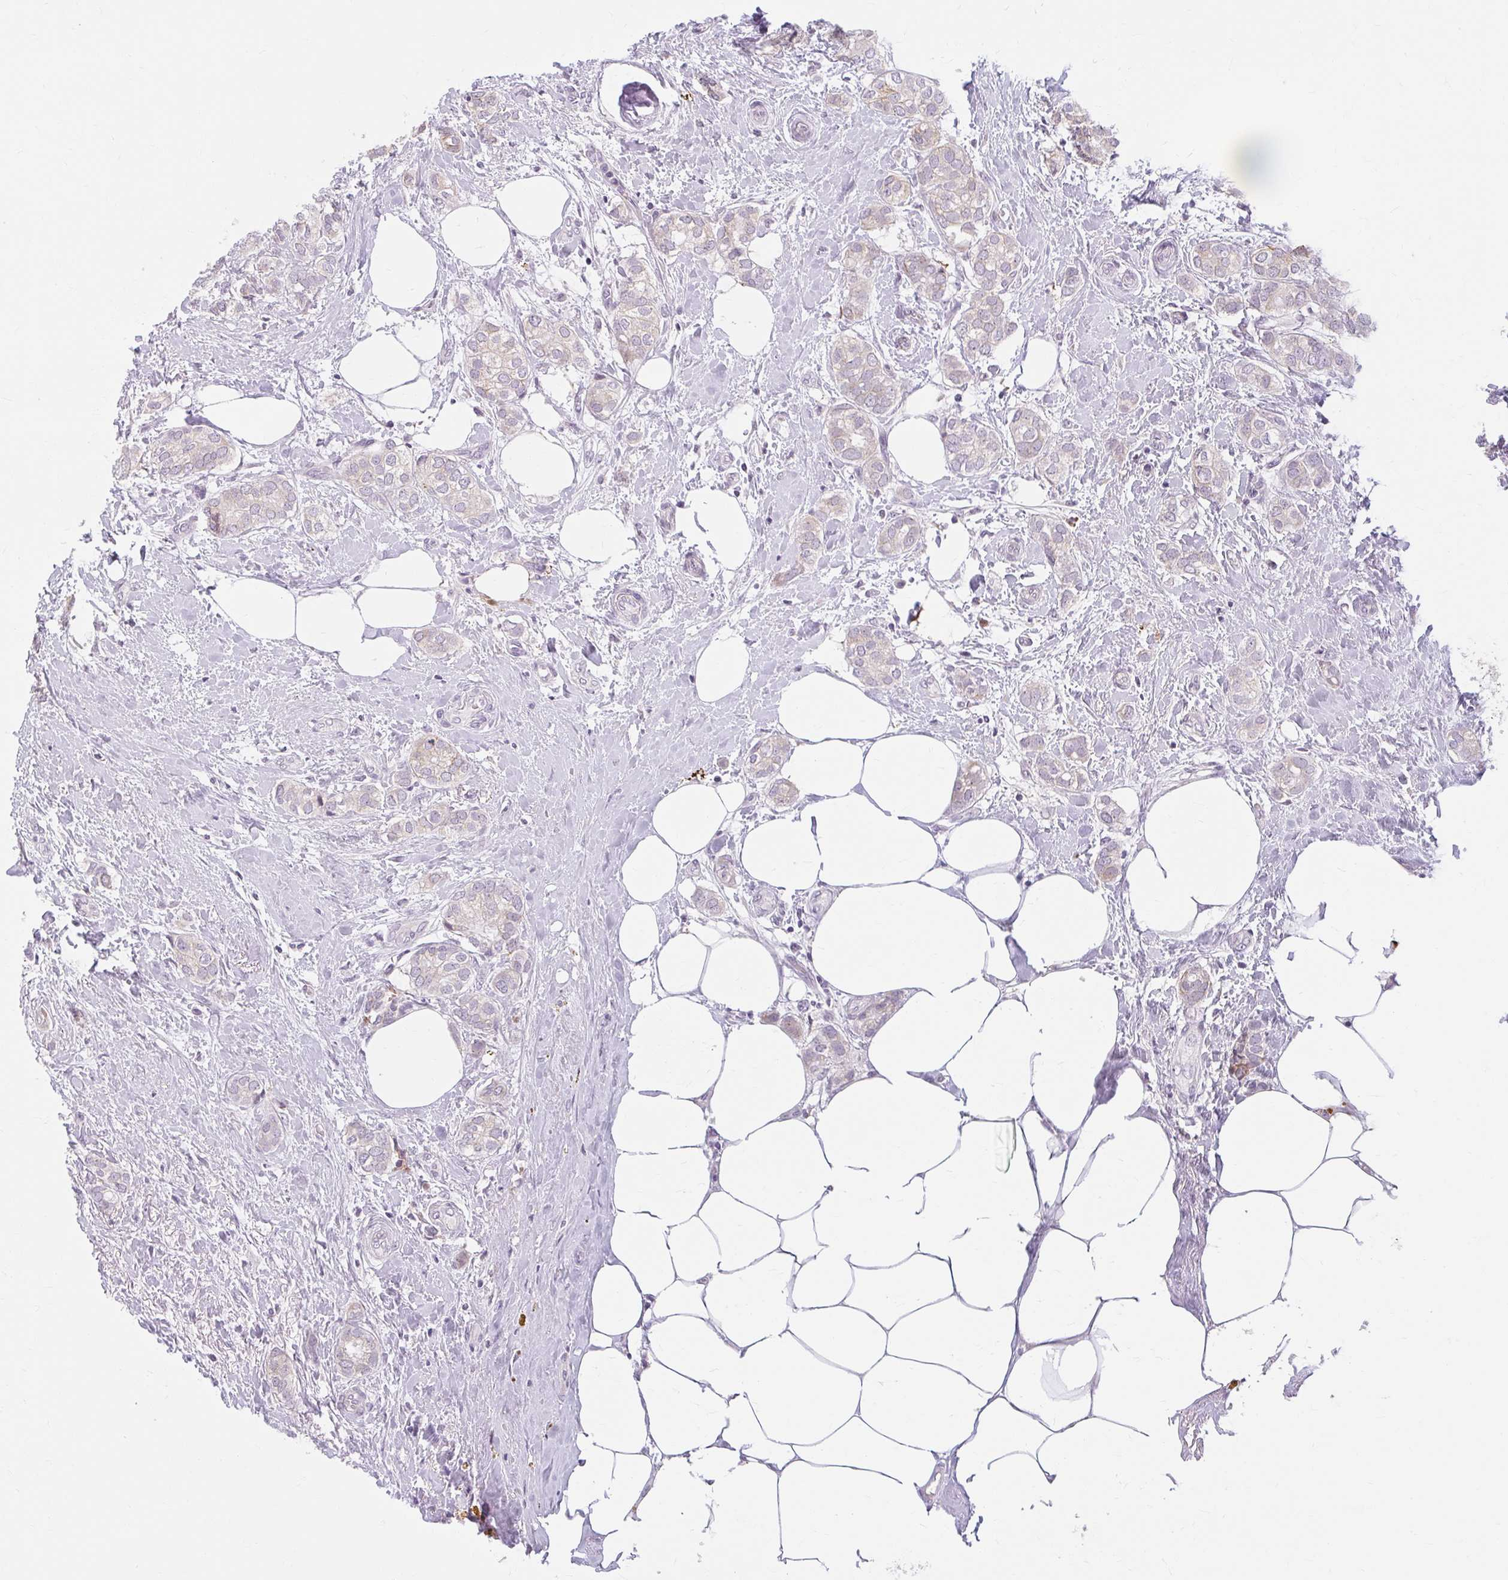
{"staining": {"intensity": "negative", "quantity": "none", "location": "none"}, "tissue": "breast cancer", "cell_type": "Tumor cells", "image_type": "cancer", "snomed": [{"axis": "morphology", "description": "Duct carcinoma"}, {"axis": "topography", "description": "Breast"}], "caption": "The micrograph exhibits no staining of tumor cells in invasive ductal carcinoma (breast). Nuclei are stained in blue.", "gene": "ZFYVE26", "patient": {"sex": "female", "age": 73}}